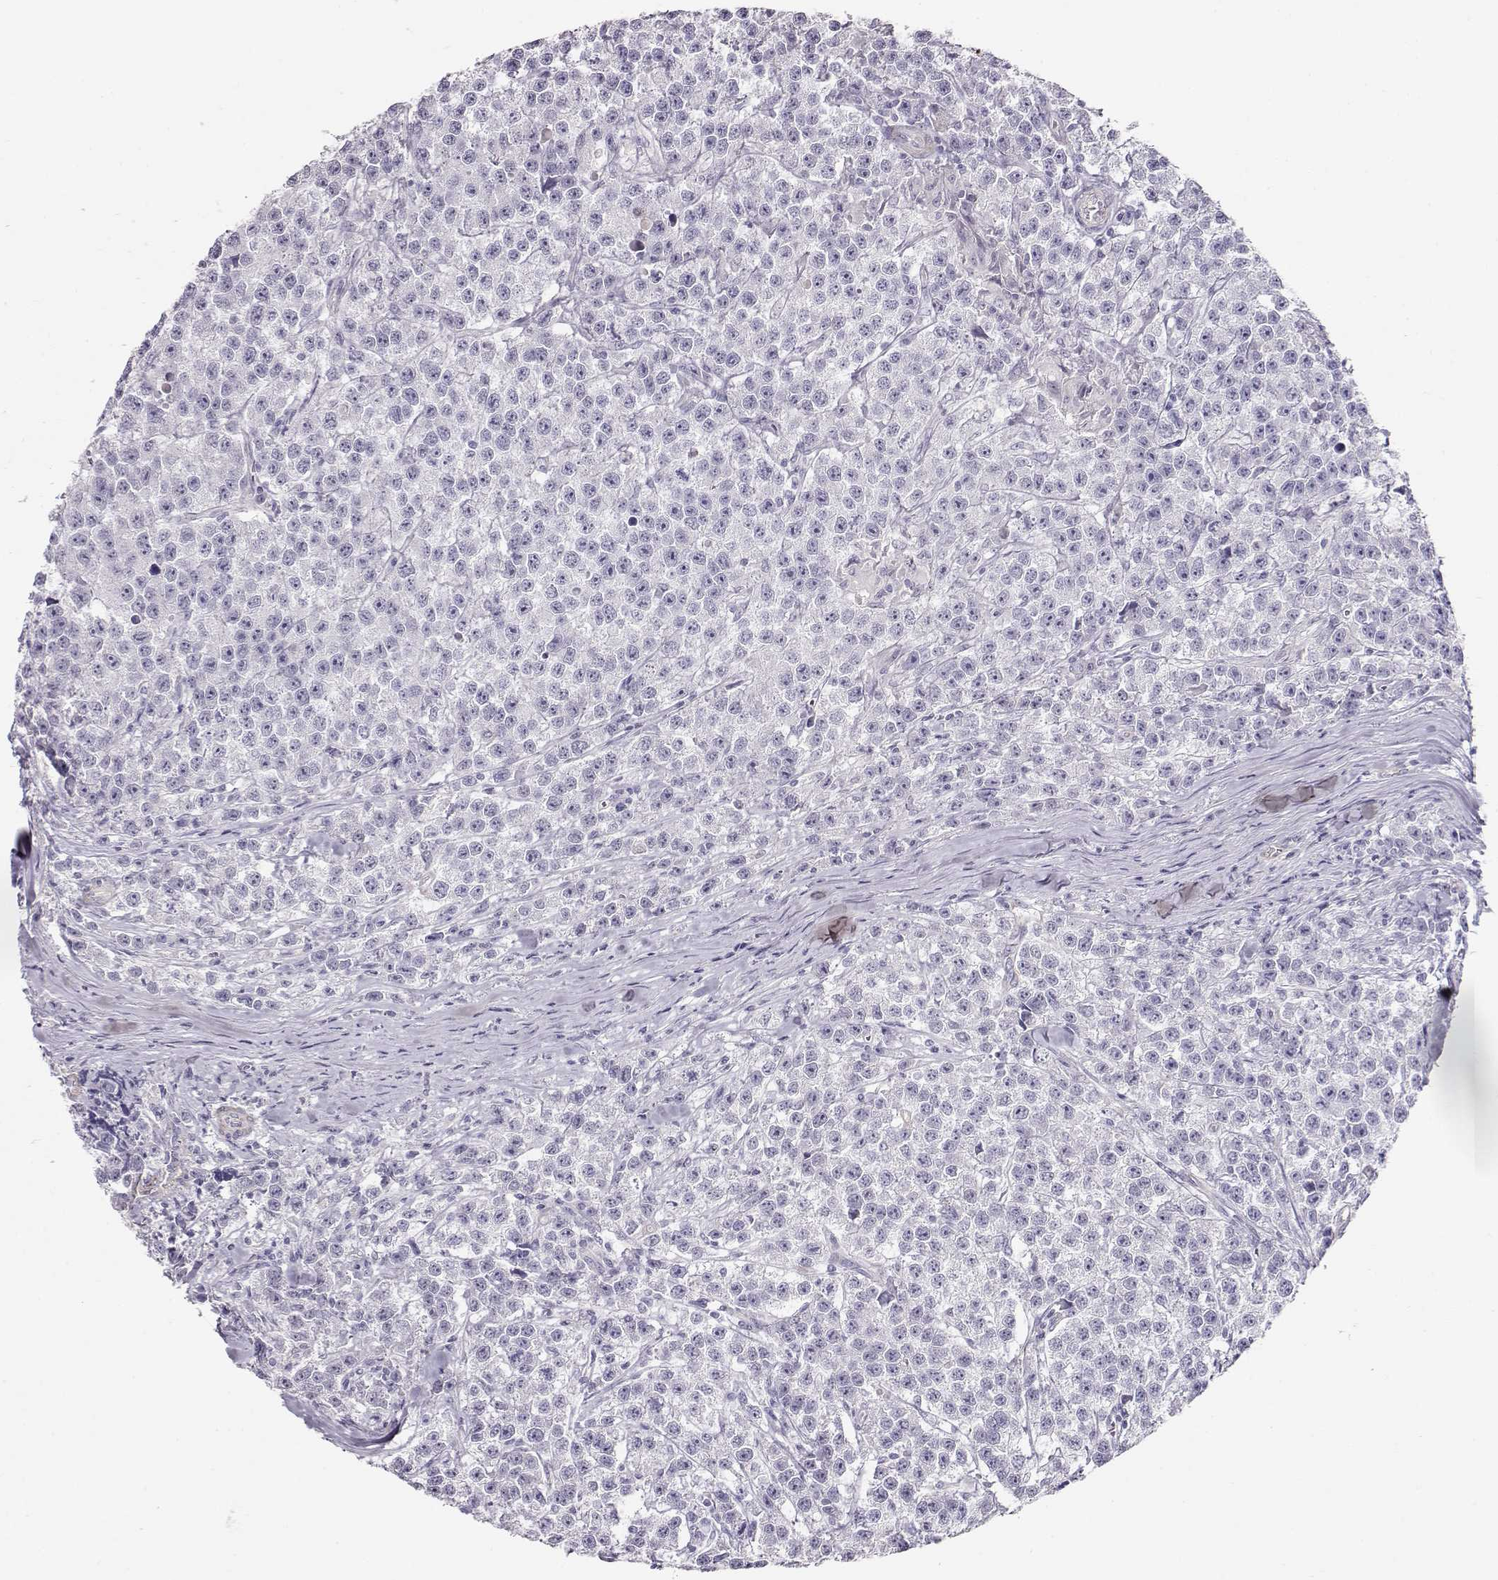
{"staining": {"intensity": "negative", "quantity": "none", "location": "none"}, "tissue": "testis cancer", "cell_type": "Tumor cells", "image_type": "cancer", "snomed": [{"axis": "morphology", "description": "Seminoma, NOS"}, {"axis": "topography", "description": "Testis"}], "caption": "A high-resolution image shows immunohistochemistry staining of testis cancer (seminoma), which shows no significant positivity in tumor cells.", "gene": "RBM44", "patient": {"sex": "male", "age": 59}}